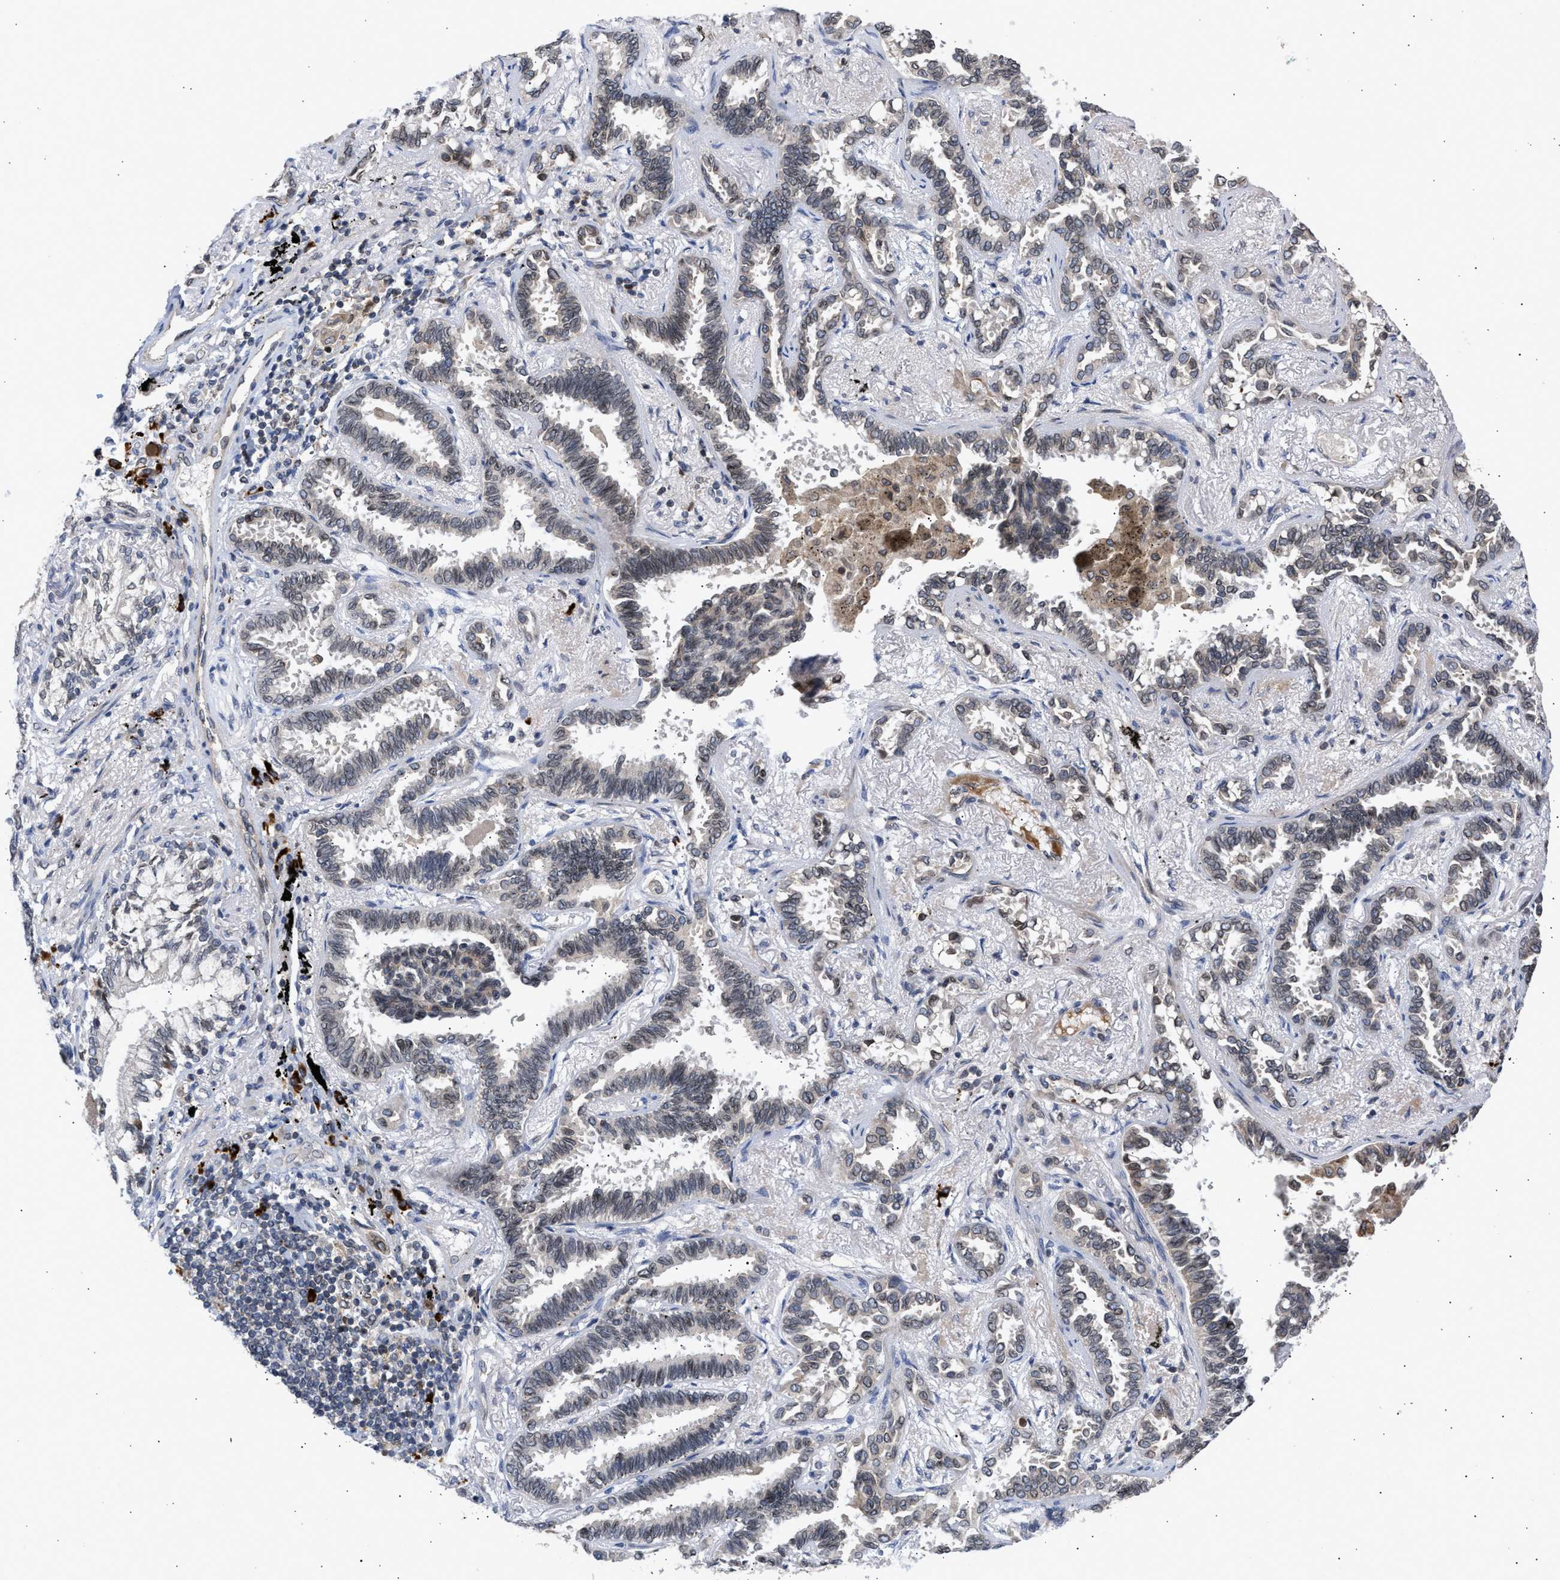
{"staining": {"intensity": "weak", "quantity": "25%-75%", "location": "cytoplasmic/membranous,nuclear"}, "tissue": "lung cancer", "cell_type": "Tumor cells", "image_type": "cancer", "snomed": [{"axis": "morphology", "description": "Adenocarcinoma, NOS"}, {"axis": "topography", "description": "Lung"}], "caption": "This is a micrograph of IHC staining of lung adenocarcinoma, which shows weak staining in the cytoplasmic/membranous and nuclear of tumor cells.", "gene": "NUP62", "patient": {"sex": "male", "age": 59}}